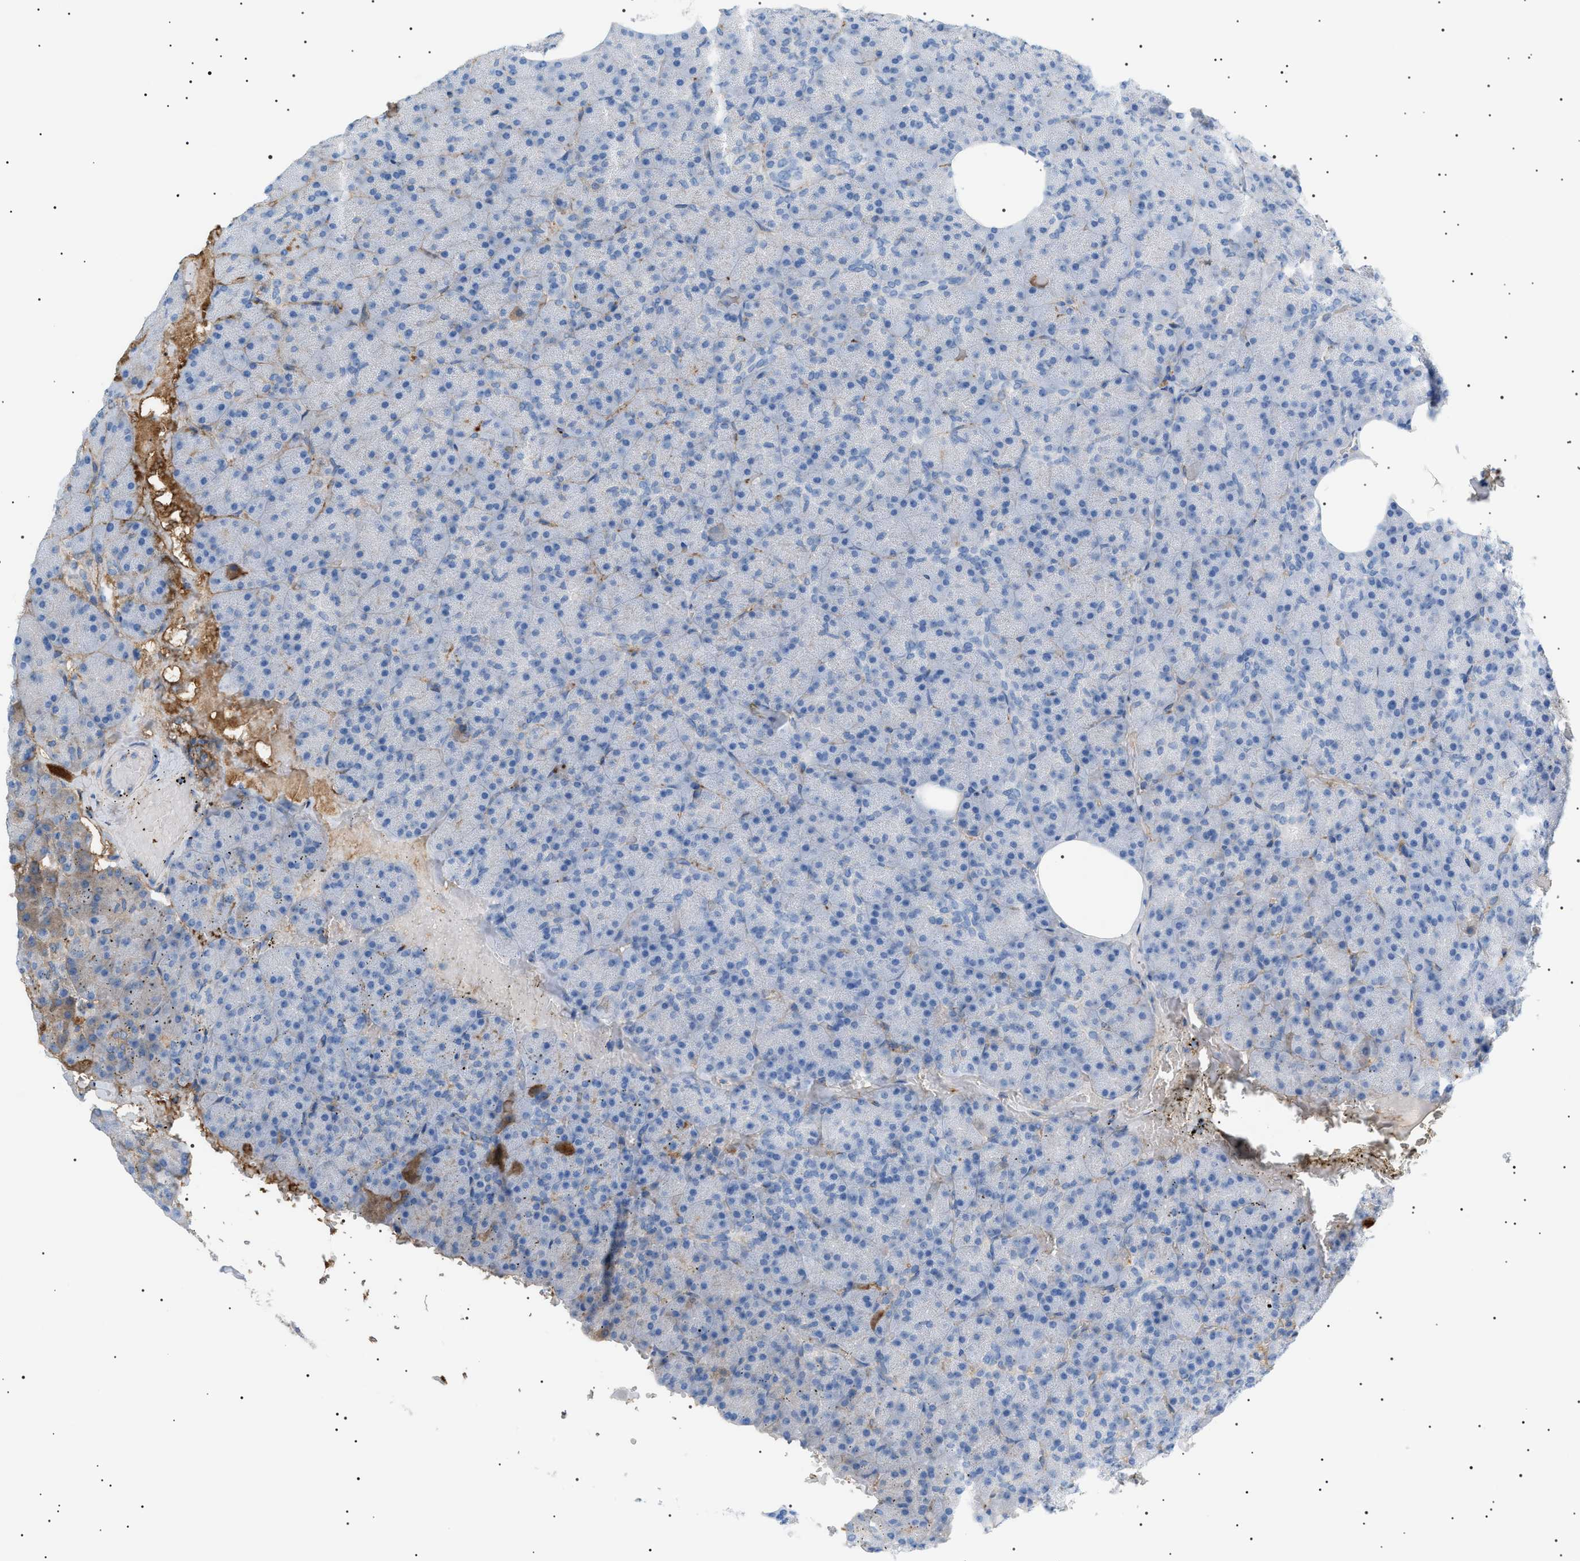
{"staining": {"intensity": "negative", "quantity": "none", "location": "none"}, "tissue": "pancreas", "cell_type": "Exocrine glandular cells", "image_type": "normal", "snomed": [{"axis": "morphology", "description": "Normal tissue, NOS"}, {"axis": "topography", "description": "Pancreas"}], "caption": "This is an IHC histopathology image of benign pancreas. There is no staining in exocrine glandular cells.", "gene": "LPA", "patient": {"sex": "female", "age": 35}}